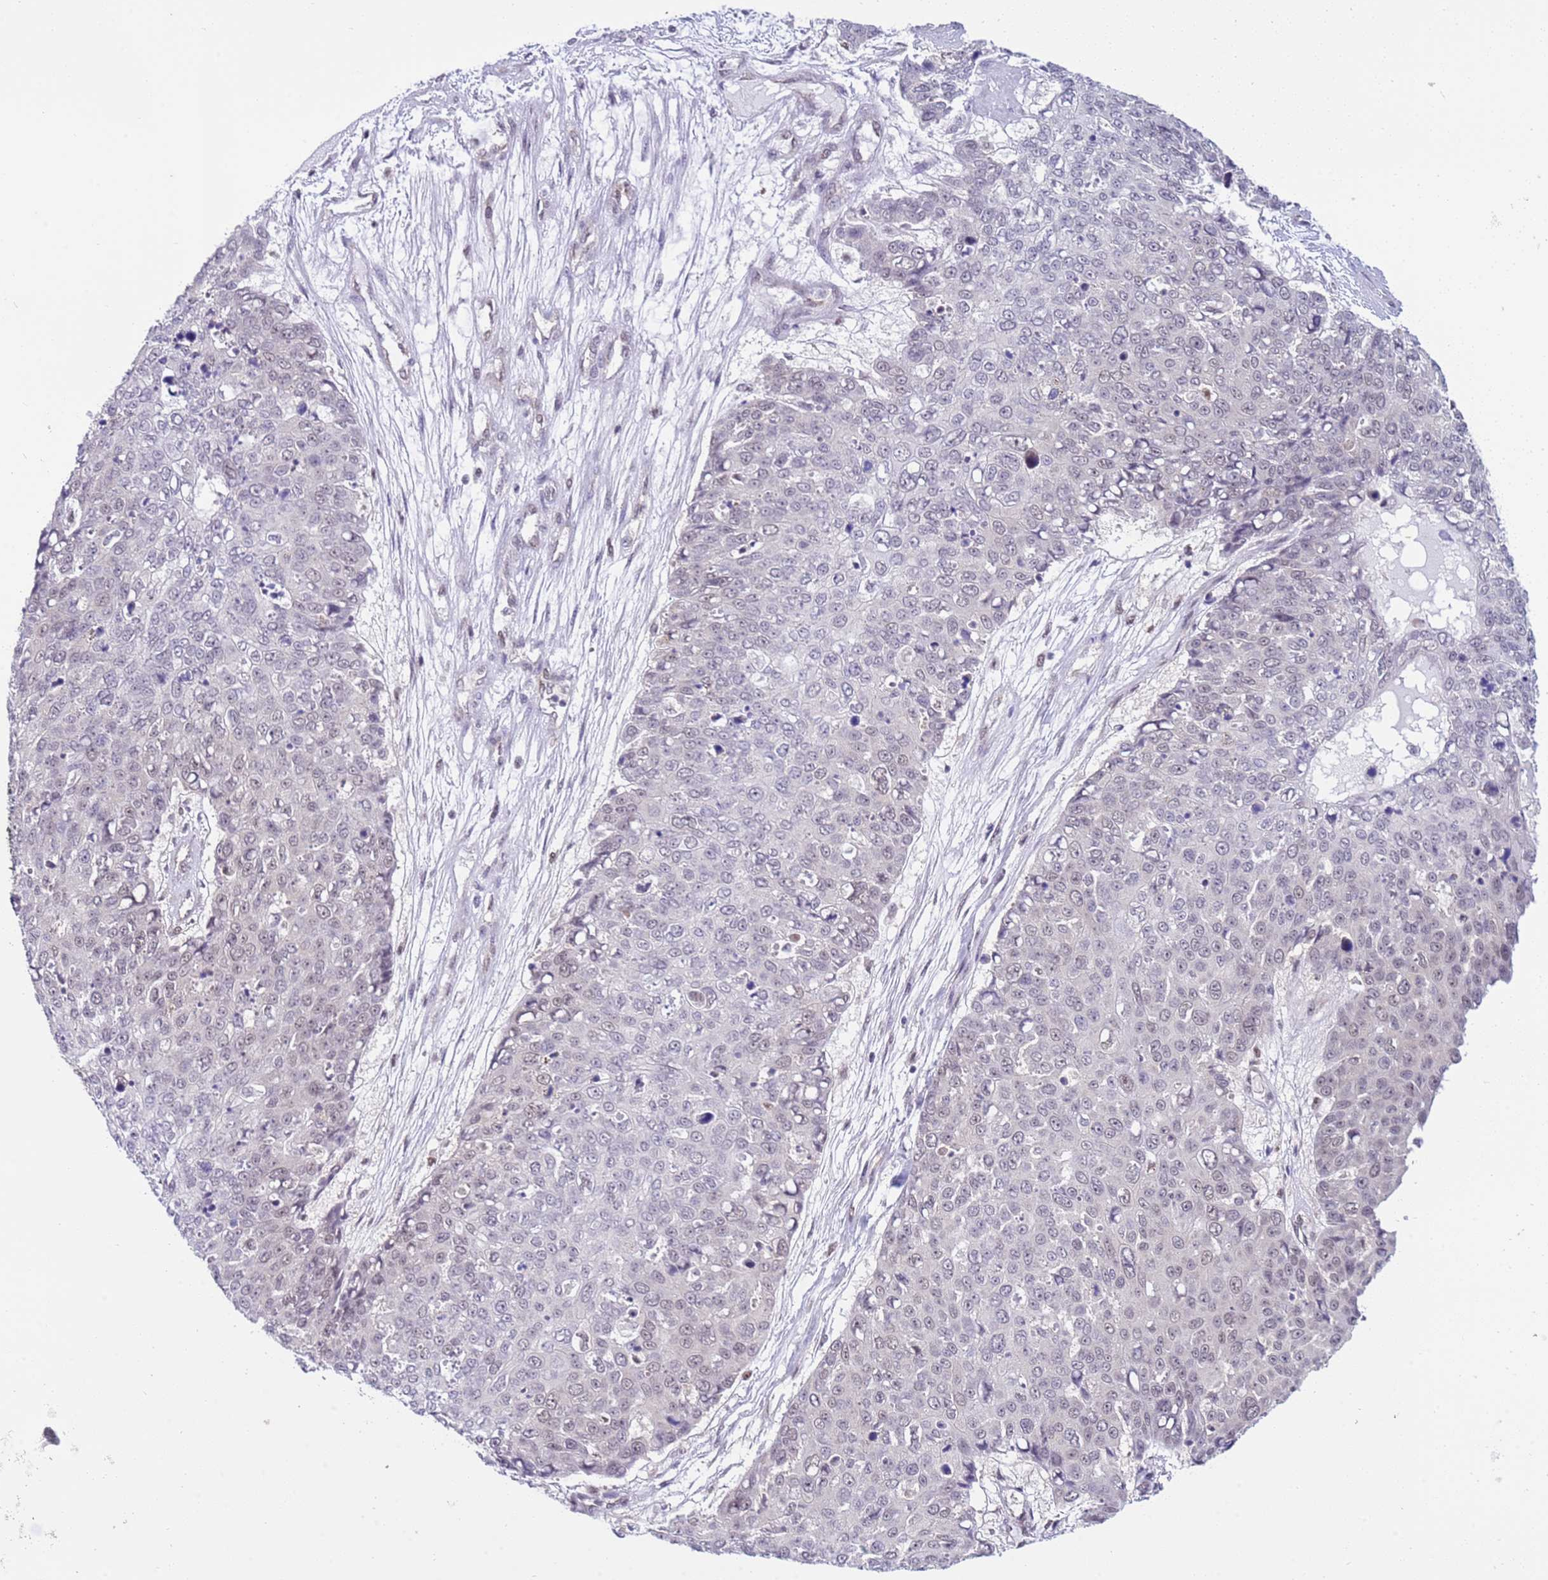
{"staining": {"intensity": "negative", "quantity": "none", "location": "none"}, "tissue": "skin cancer", "cell_type": "Tumor cells", "image_type": "cancer", "snomed": [{"axis": "morphology", "description": "Squamous cell carcinoma, NOS"}, {"axis": "topography", "description": "Skin"}], "caption": "The photomicrograph reveals no staining of tumor cells in skin cancer (squamous cell carcinoma).", "gene": "PRPF6", "patient": {"sex": "male", "age": 71}}